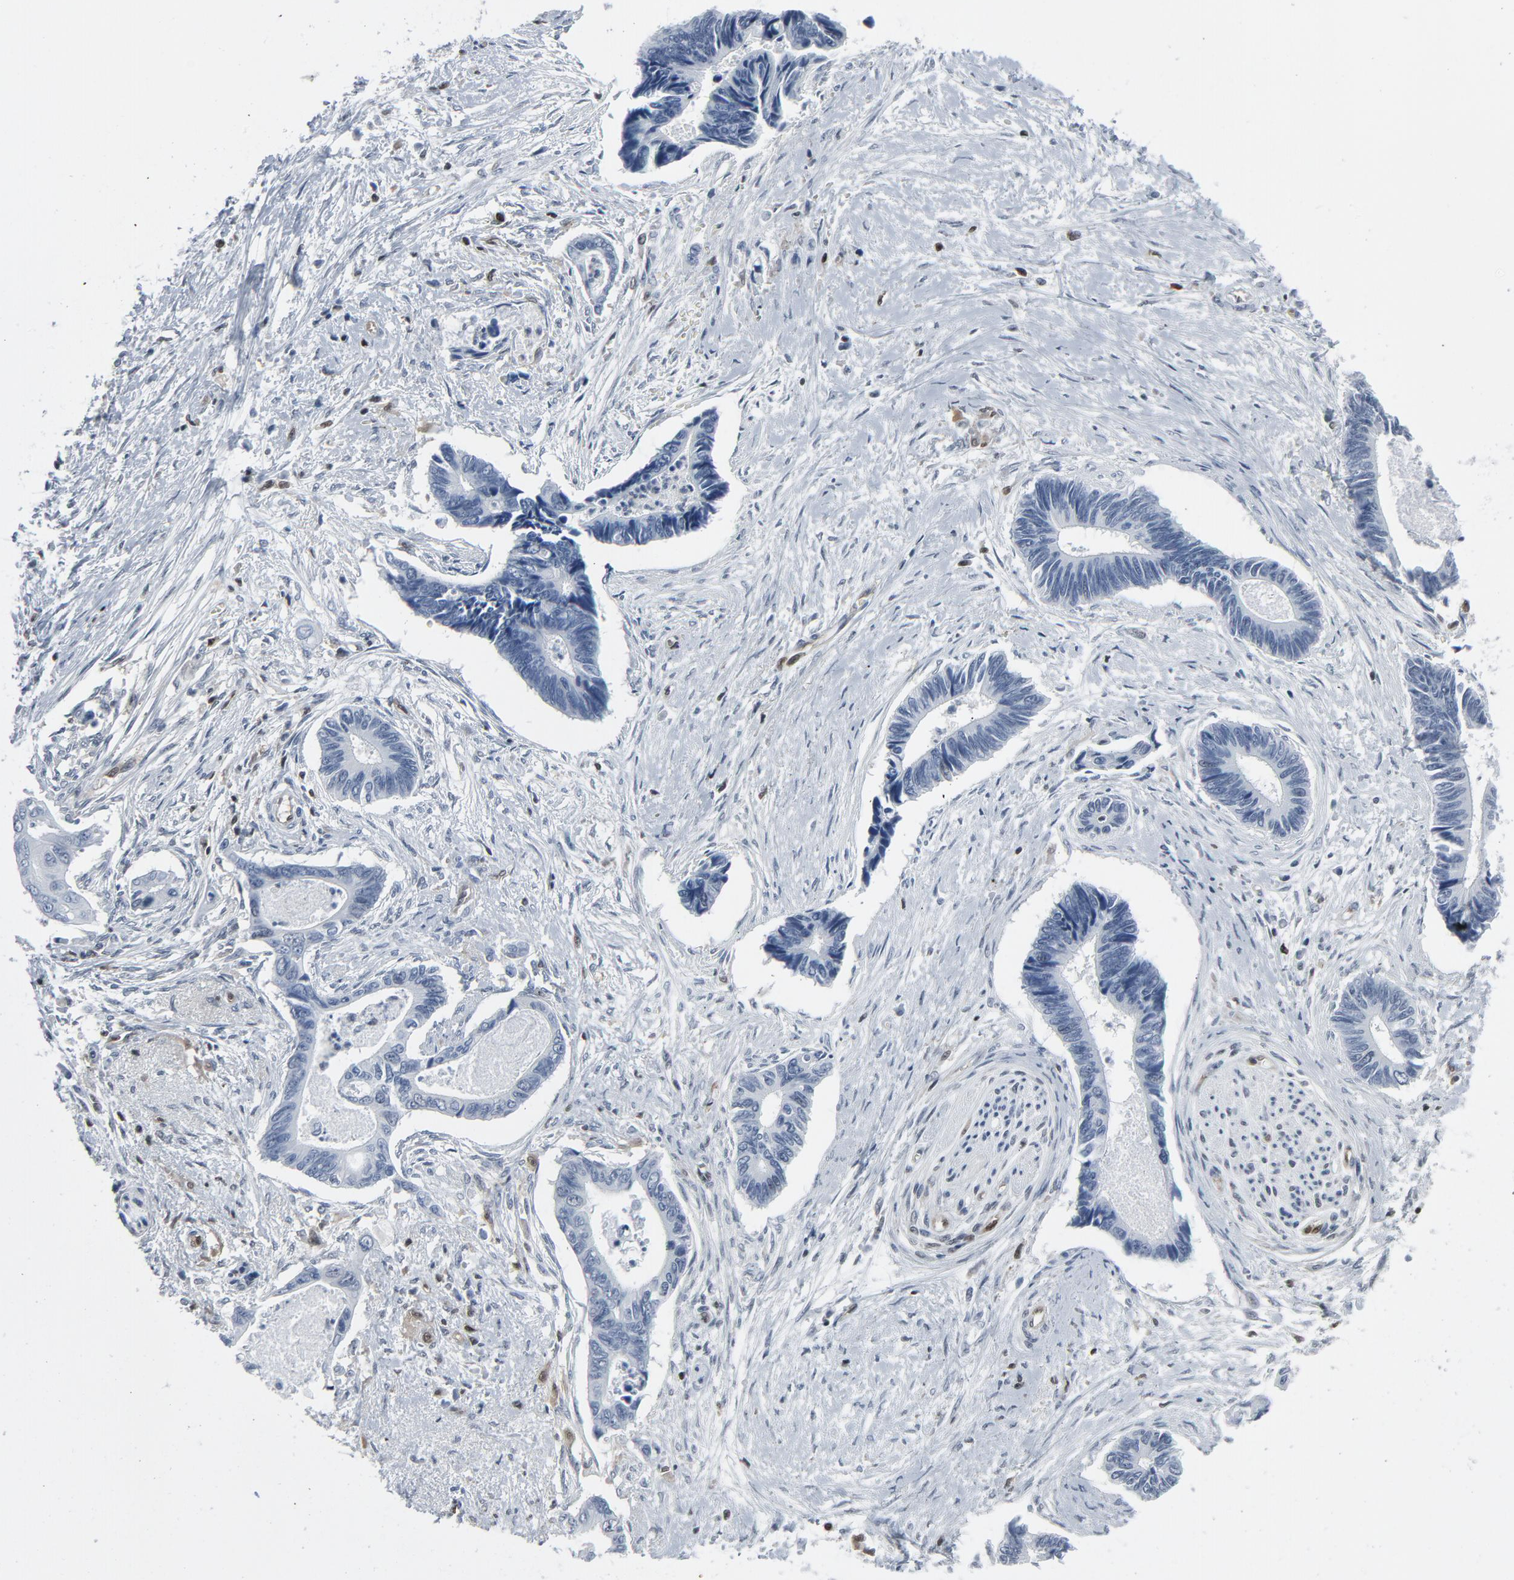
{"staining": {"intensity": "negative", "quantity": "none", "location": "none"}, "tissue": "pancreatic cancer", "cell_type": "Tumor cells", "image_type": "cancer", "snomed": [{"axis": "morphology", "description": "Adenocarcinoma, NOS"}, {"axis": "topography", "description": "Pancreas"}], "caption": "High power microscopy image of an IHC image of pancreatic adenocarcinoma, revealing no significant staining in tumor cells.", "gene": "STAT5A", "patient": {"sex": "female", "age": 70}}